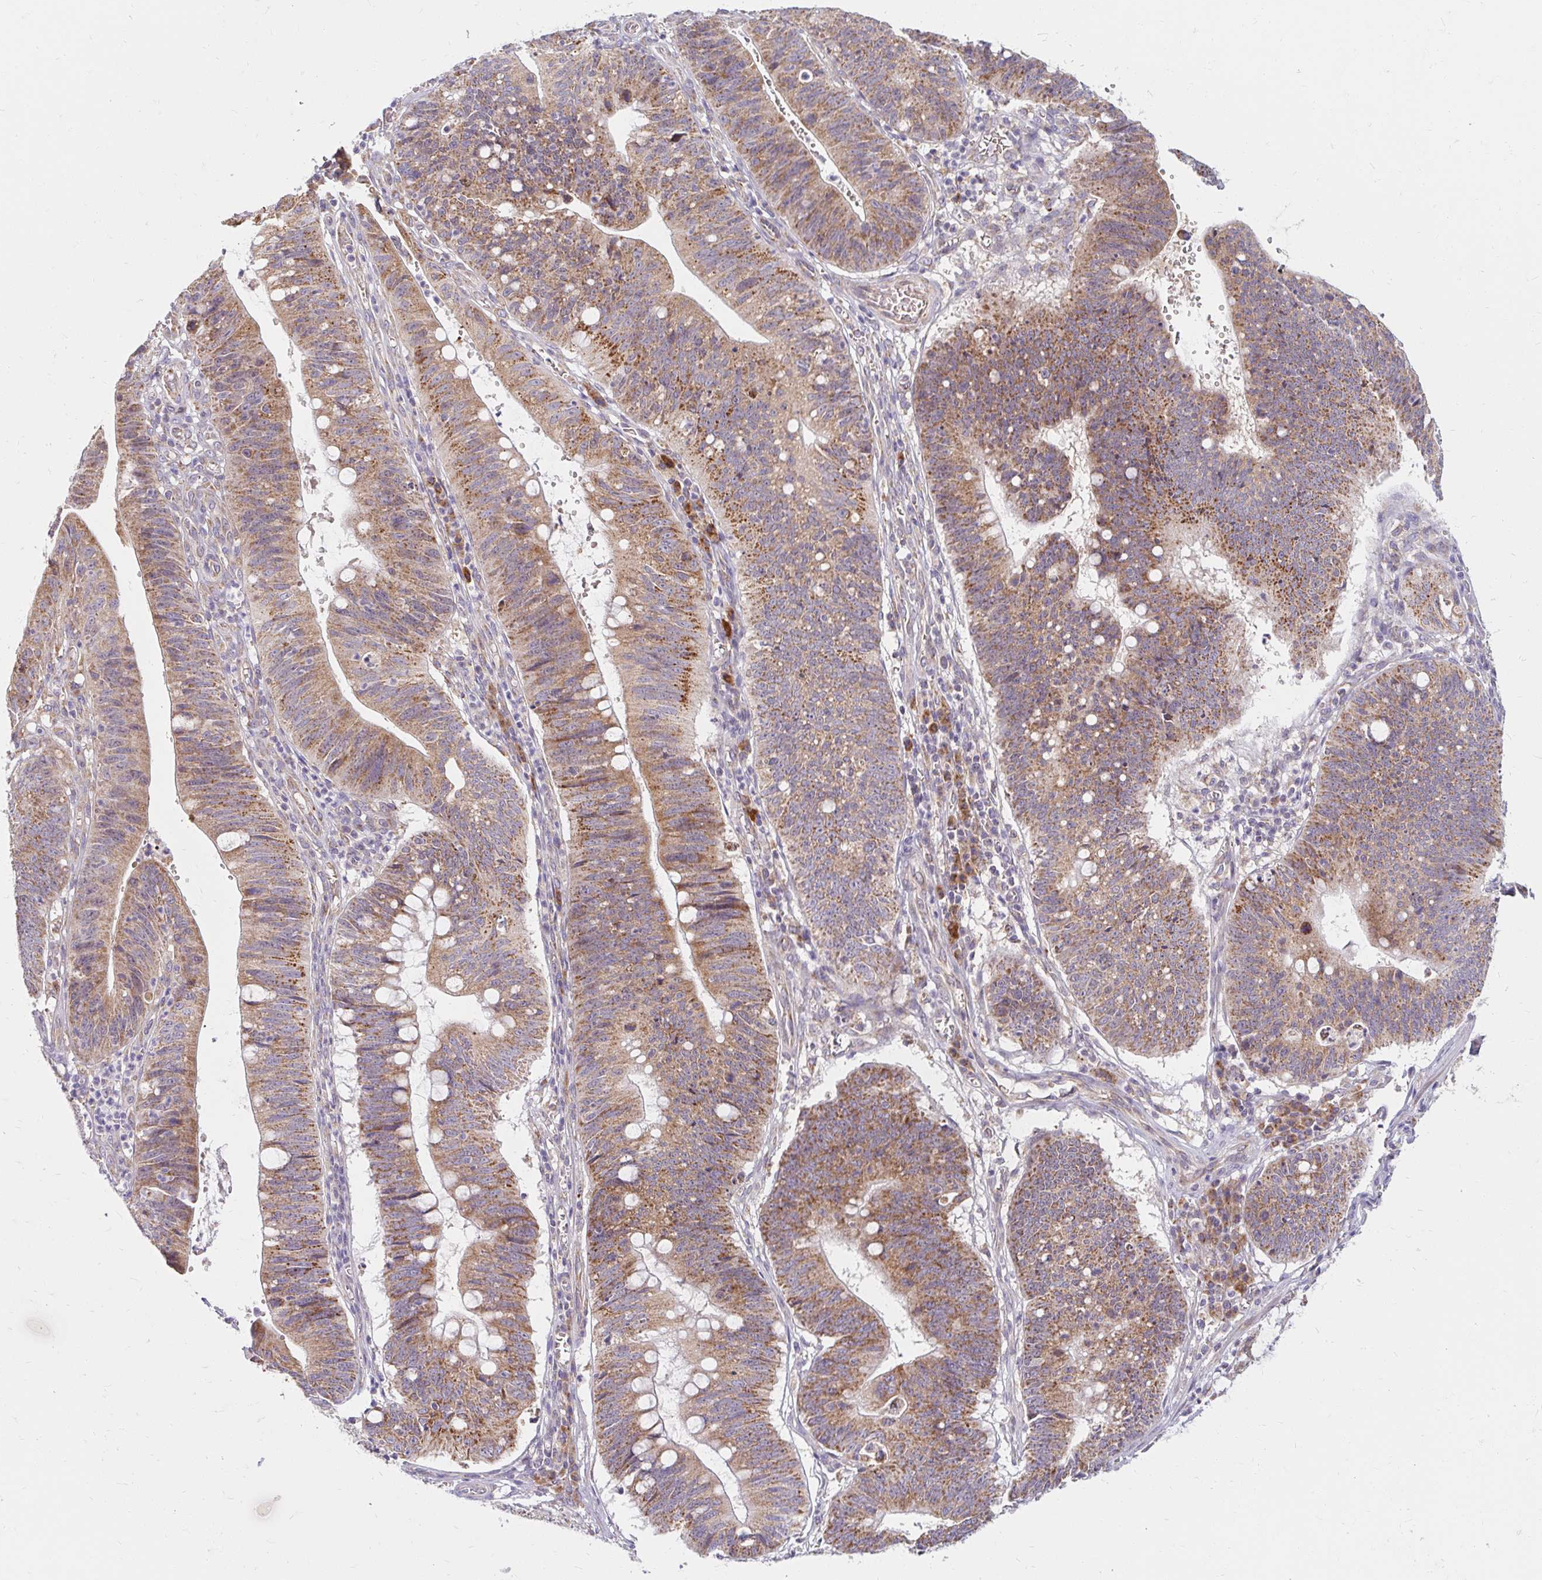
{"staining": {"intensity": "moderate", "quantity": ">75%", "location": "cytoplasmic/membranous"}, "tissue": "stomach cancer", "cell_type": "Tumor cells", "image_type": "cancer", "snomed": [{"axis": "morphology", "description": "Adenocarcinoma, NOS"}, {"axis": "topography", "description": "Stomach"}], "caption": "Moderate cytoplasmic/membranous protein positivity is appreciated in approximately >75% of tumor cells in stomach adenocarcinoma. (Brightfield microscopy of DAB IHC at high magnification).", "gene": "SKP2", "patient": {"sex": "male", "age": 59}}